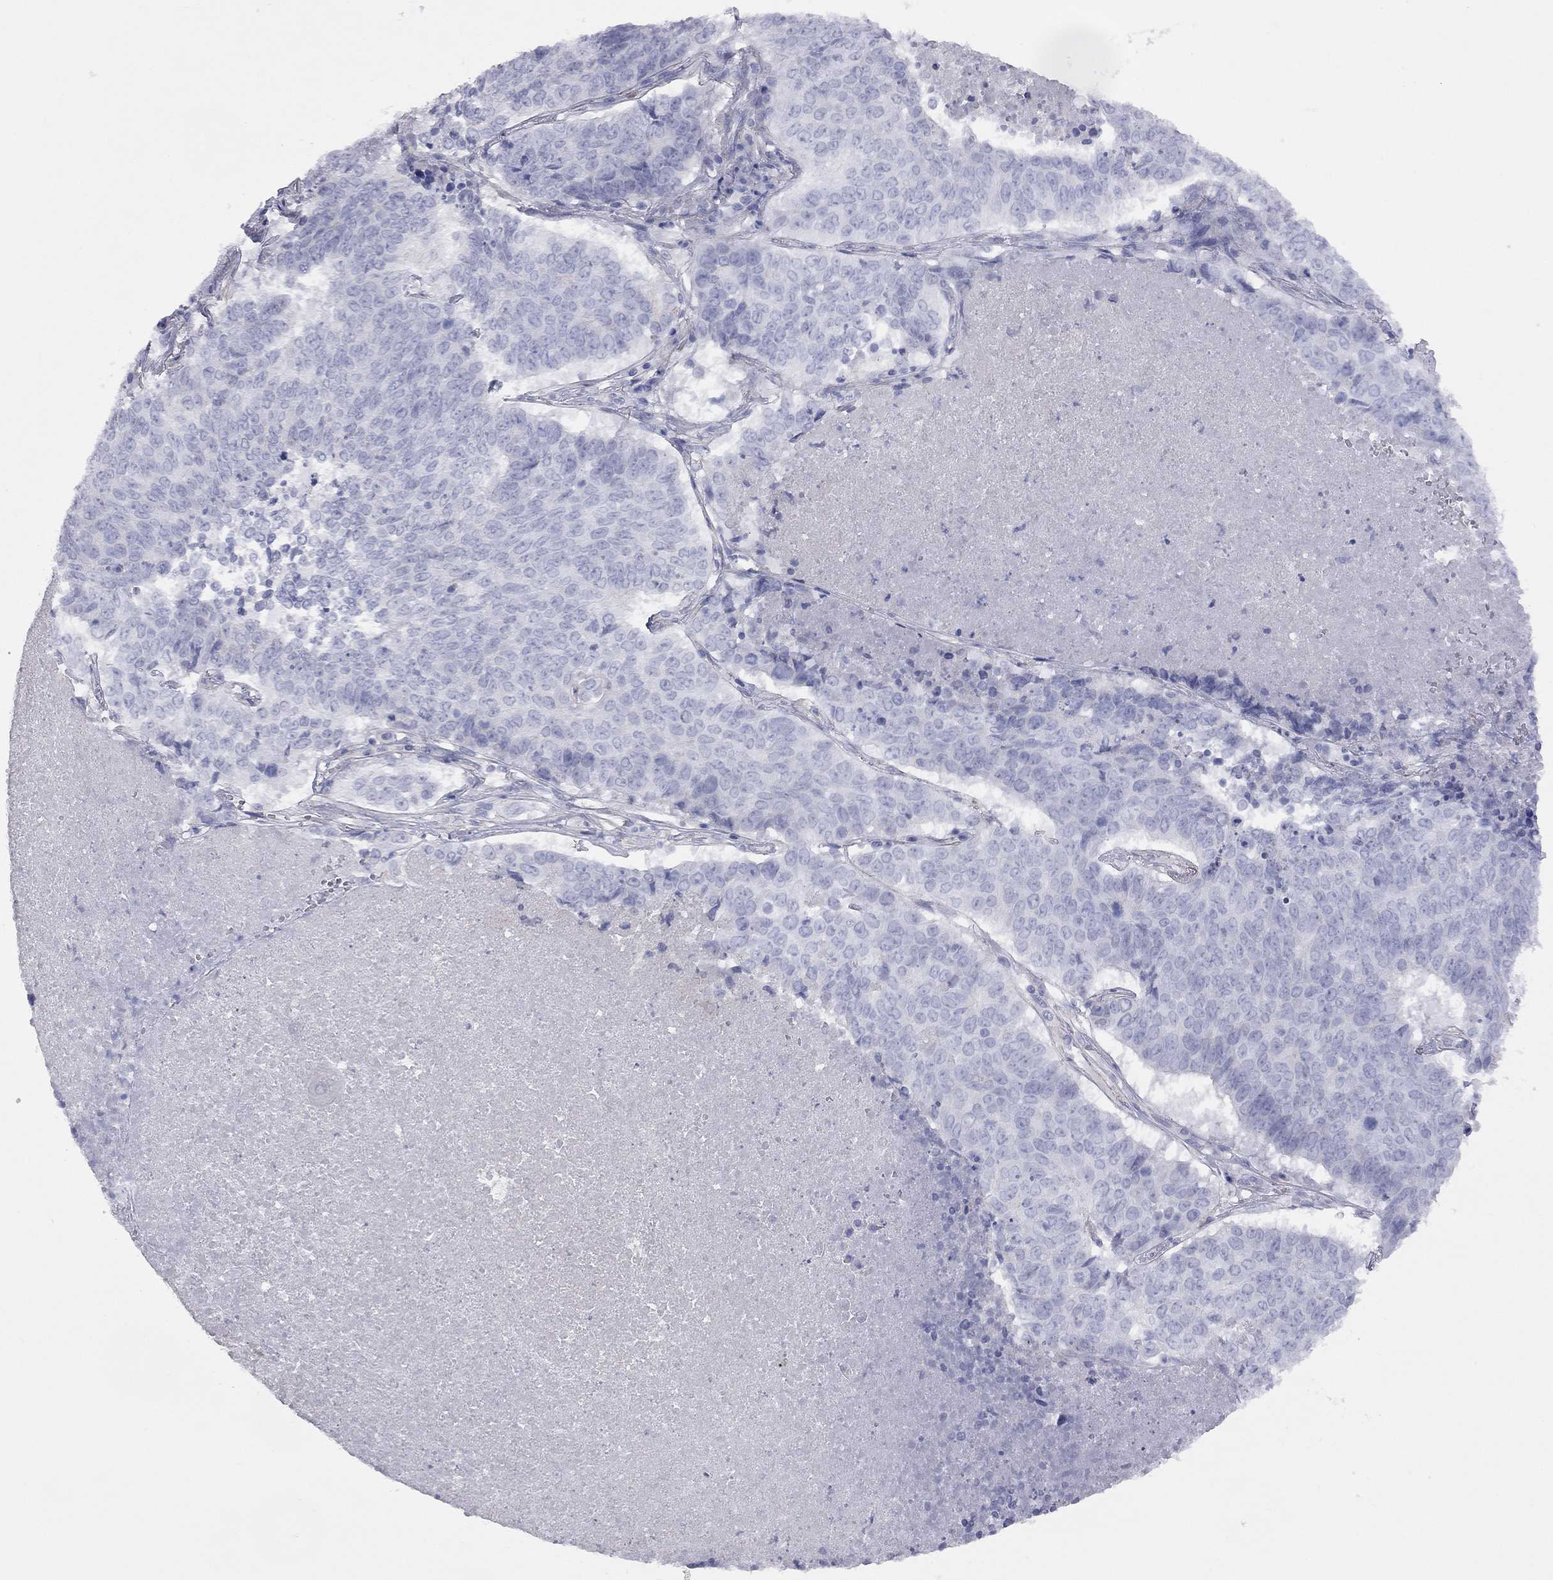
{"staining": {"intensity": "negative", "quantity": "none", "location": "none"}, "tissue": "lung cancer", "cell_type": "Tumor cells", "image_type": "cancer", "snomed": [{"axis": "morphology", "description": "Squamous cell carcinoma, NOS"}, {"axis": "topography", "description": "Lung"}], "caption": "Lung cancer stained for a protein using IHC reveals no expression tumor cells.", "gene": "ADCYAP1", "patient": {"sex": "male", "age": 64}}